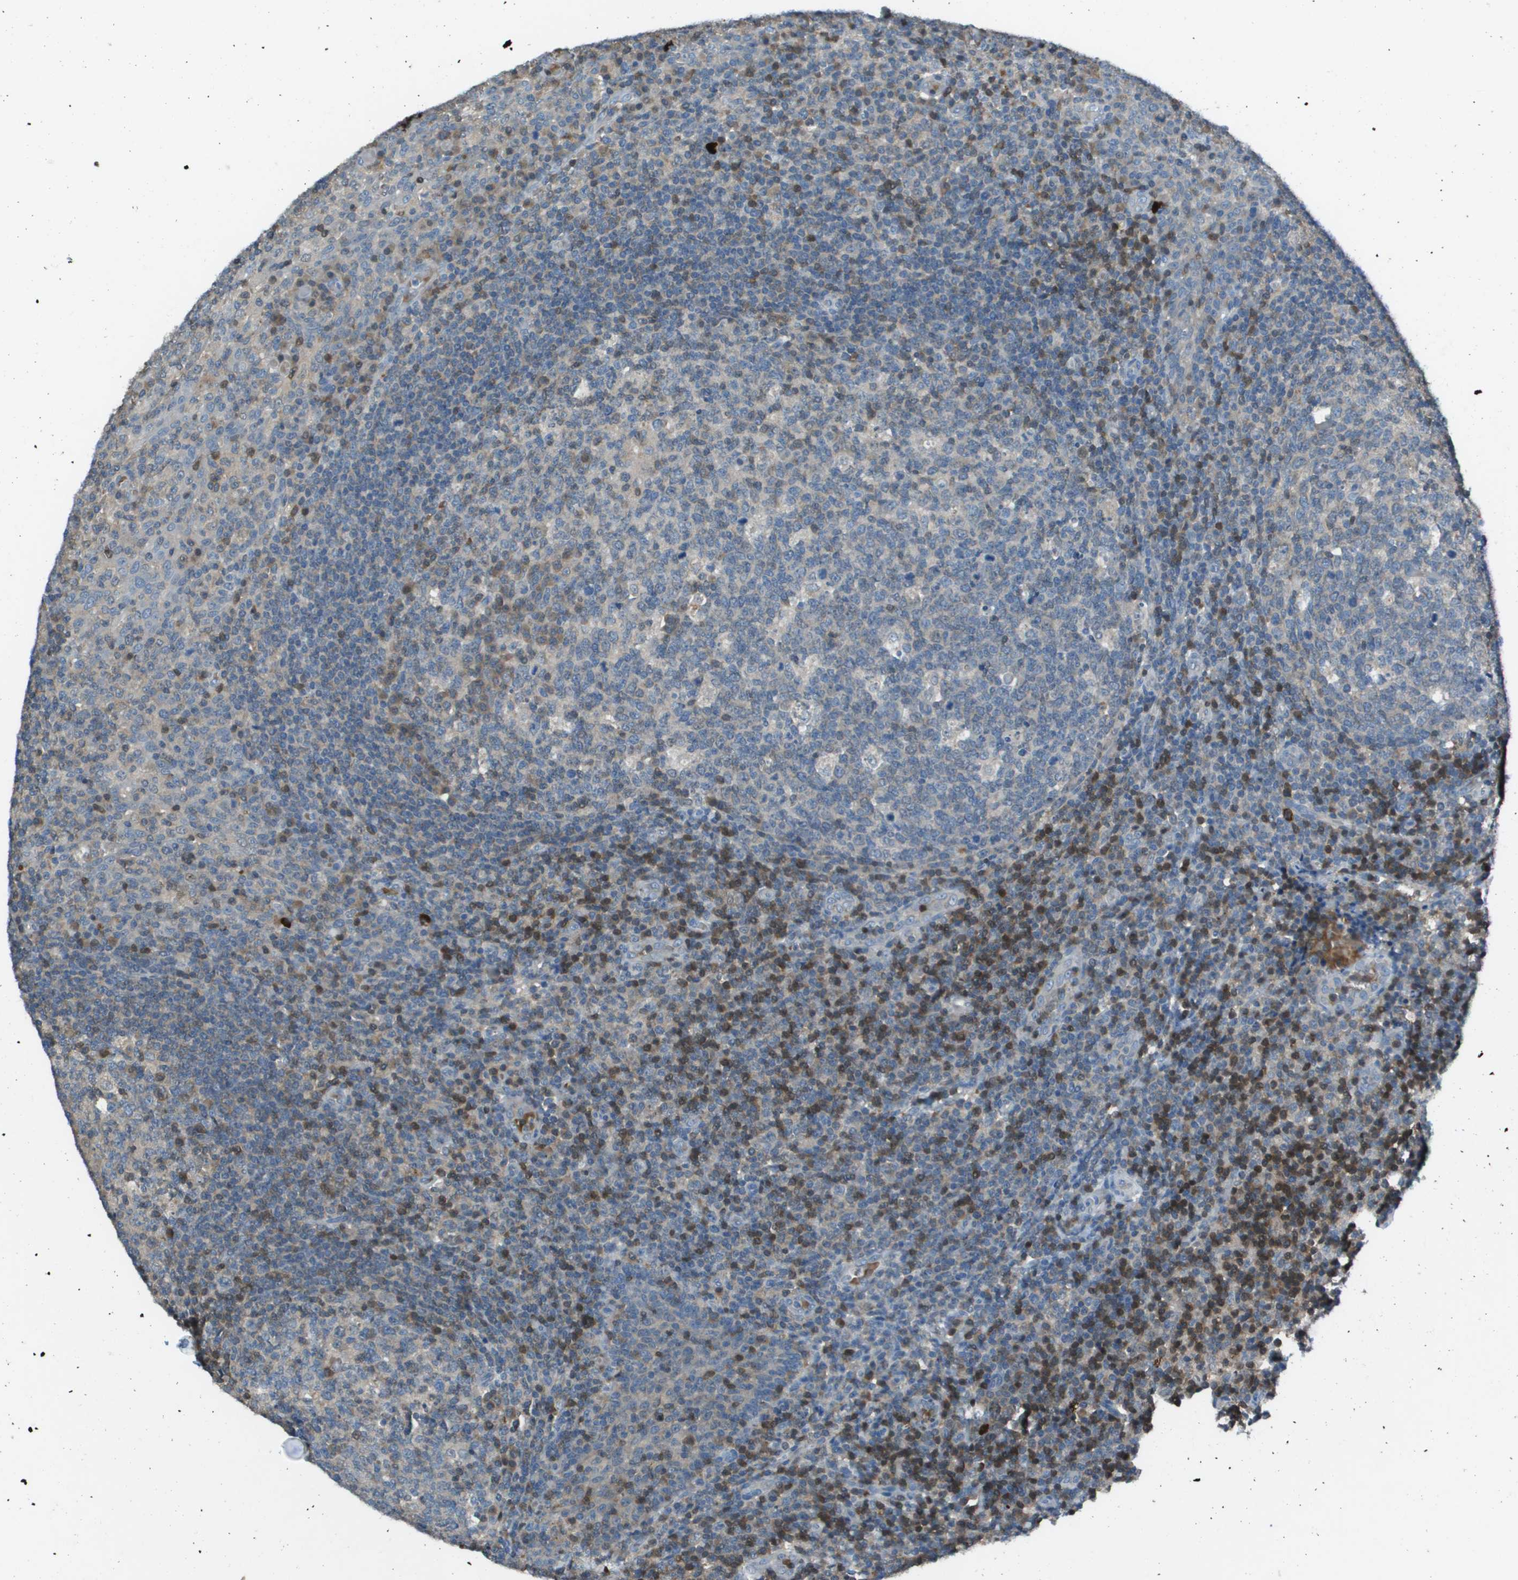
{"staining": {"intensity": "moderate", "quantity": "<25%", "location": "cytoplasmic/membranous,nuclear"}, "tissue": "tonsil", "cell_type": "Germinal center cells", "image_type": "normal", "snomed": [{"axis": "morphology", "description": "Normal tissue, NOS"}, {"axis": "topography", "description": "Tonsil"}], "caption": "A histopathology image showing moderate cytoplasmic/membranous,nuclear positivity in approximately <25% of germinal center cells in normal tonsil, as visualized by brown immunohistochemical staining.", "gene": "CAMK4", "patient": {"sex": "female", "age": 19}}